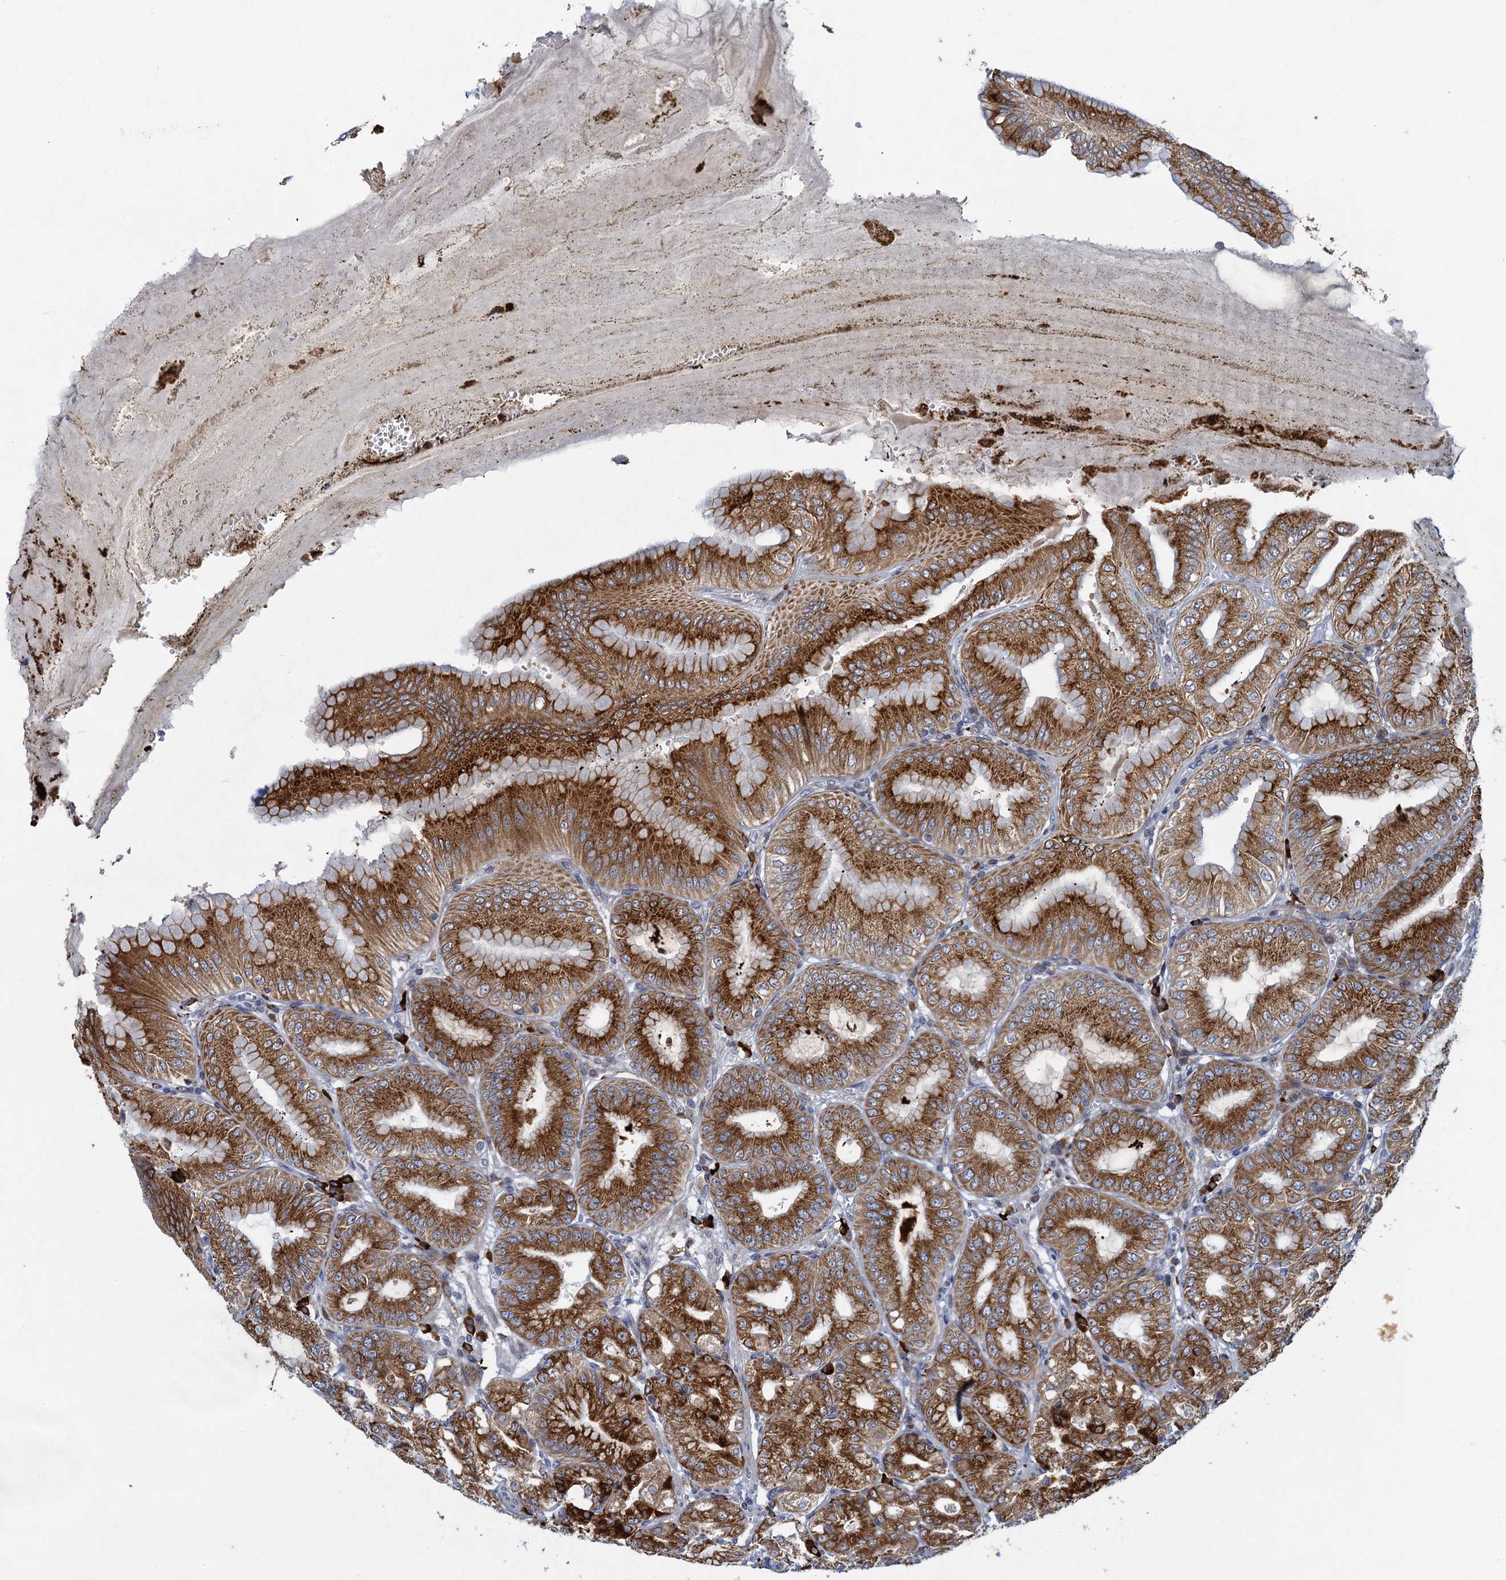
{"staining": {"intensity": "strong", "quantity": "25%-75%", "location": "cytoplasmic/membranous"}, "tissue": "stomach", "cell_type": "Glandular cells", "image_type": "normal", "snomed": [{"axis": "morphology", "description": "Normal tissue, NOS"}, {"axis": "topography", "description": "Stomach, lower"}], "caption": "Immunohistochemistry (IHC) (DAB (3,3'-diaminobenzidine)) staining of normal stomach reveals strong cytoplasmic/membranous protein staining in approximately 25%-75% of glandular cells. (DAB (3,3'-diaminobenzidine) IHC, brown staining for protein, blue staining for nuclei).", "gene": "QPCTL", "patient": {"sex": "male", "age": 71}}